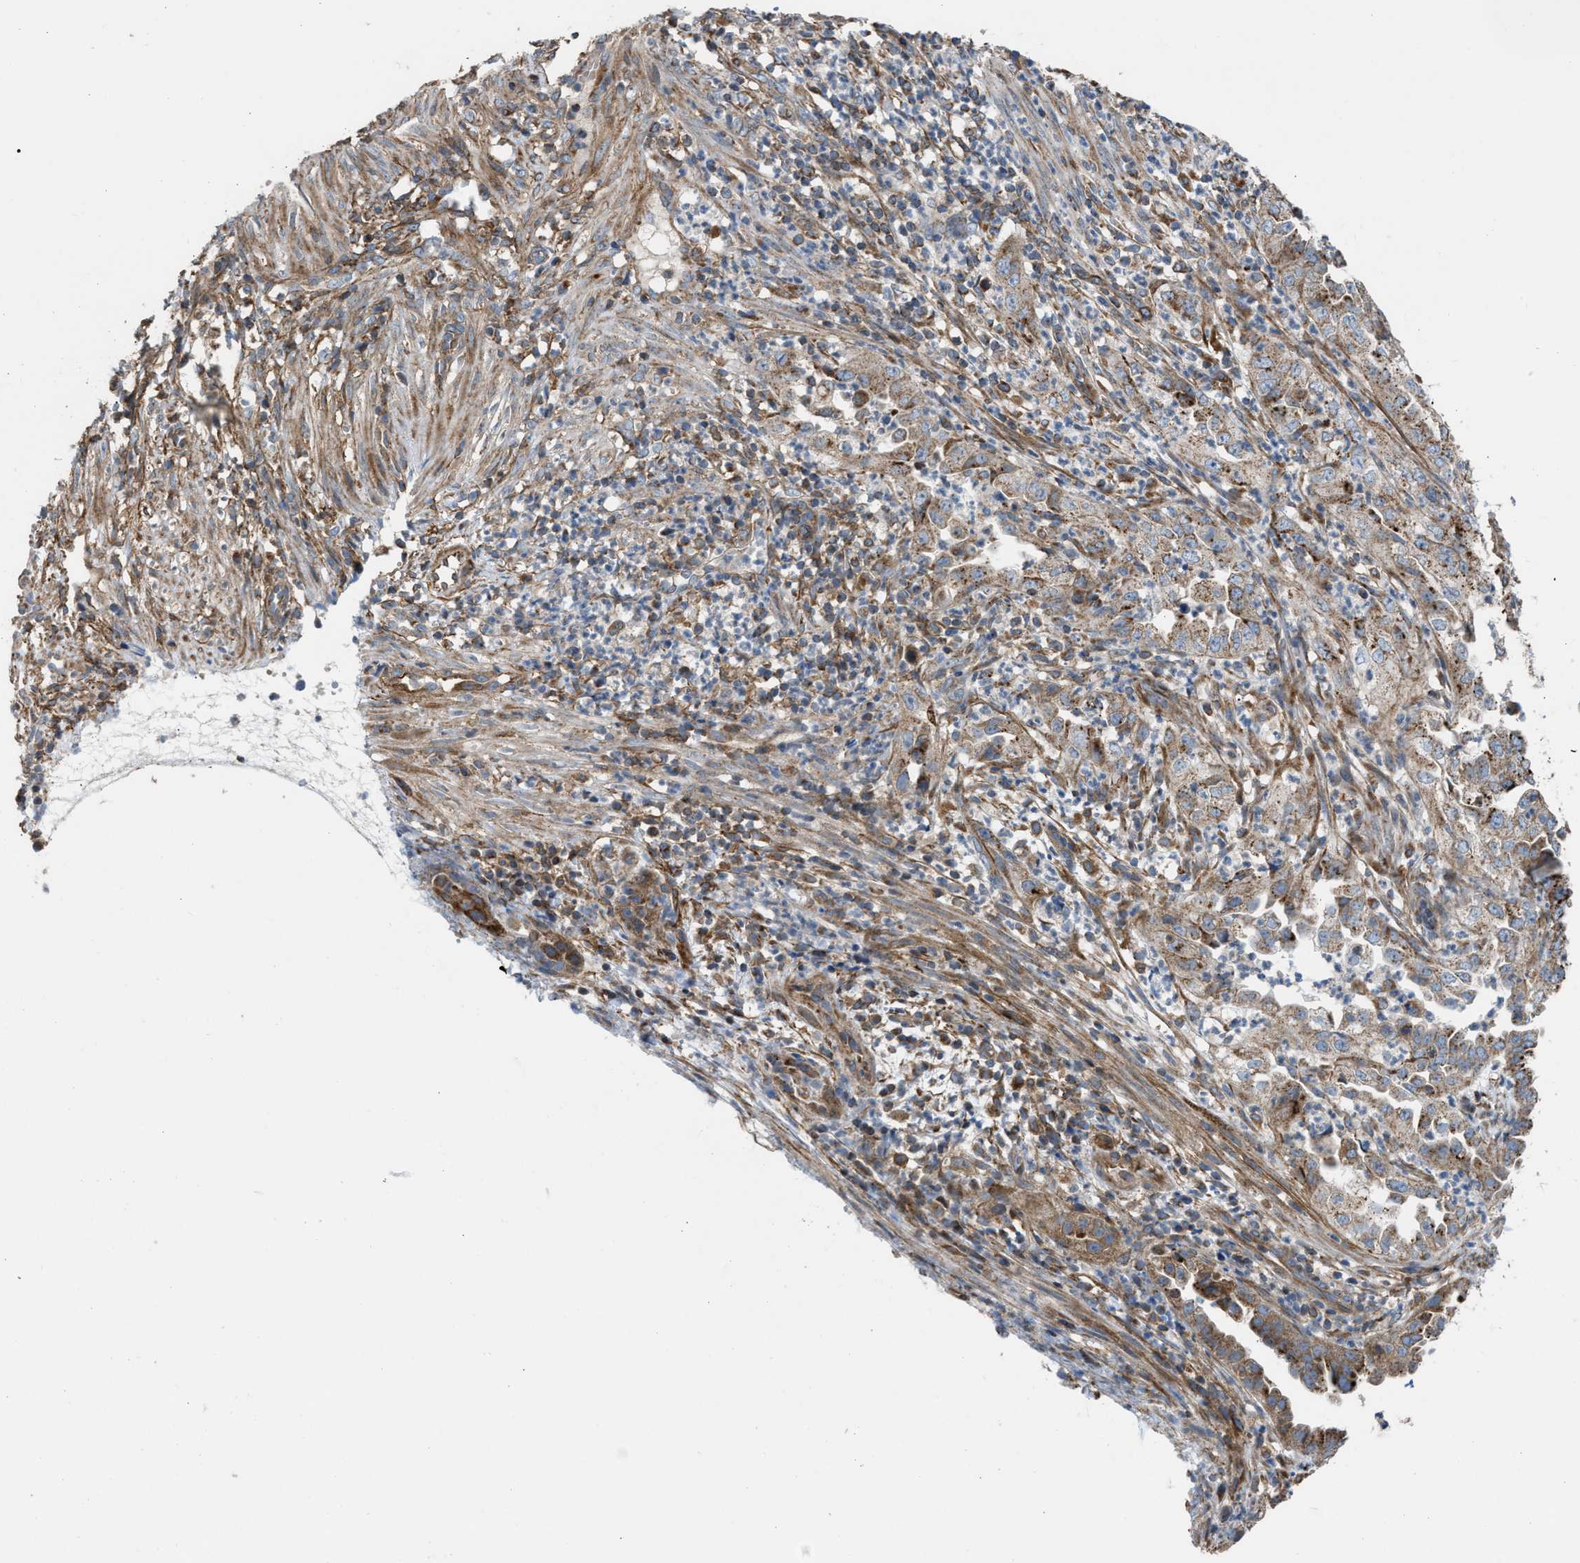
{"staining": {"intensity": "strong", "quantity": ">75%", "location": "cytoplasmic/membranous"}, "tissue": "endometrial cancer", "cell_type": "Tumor cells", "image_type": "cancer", "snomed": [{"axis": "morphology", "description": "Adenocarcinoma, NOS"}, {"axis": "topography", "description": "Endometrium"}], "caption": "A micrograph of endometrial cancer stained for a protein demonstrates strong cytoplasmic/membranous brown staining in tumor cells.", "gene": "SLC10A3", "patient": {"sex": "female", "age": 51}}